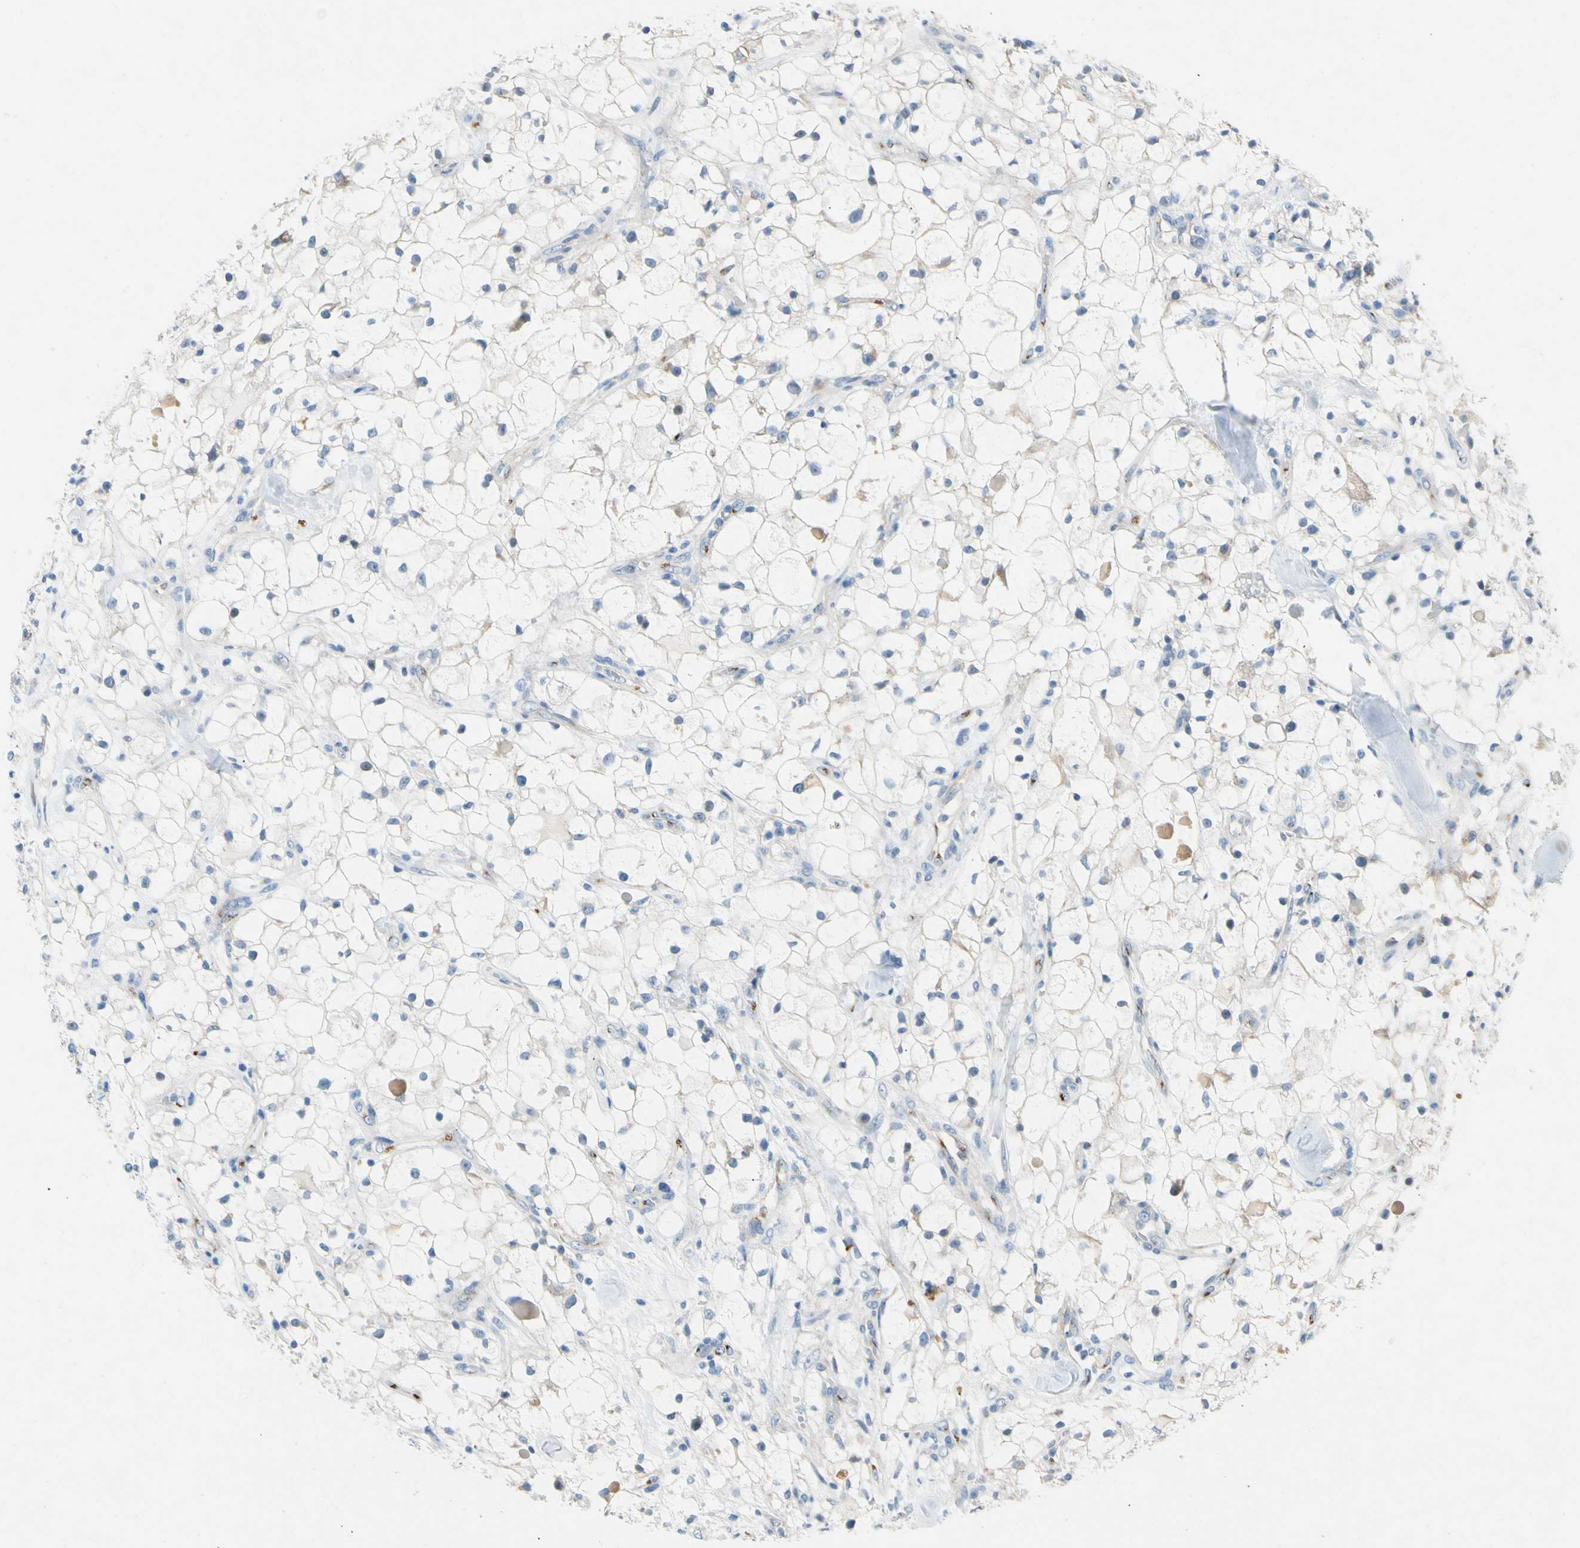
{"staining": {"intensity": "negative", "quantity": "none", "location": "none"}, "tissue": "renal cancer", "cell_type": "Tumor cells", "image_type": "cancer", "snomed": [{"axis": "morphology", "description": "Adenocarcinoma, NOS"}, {"axis": "topography", "description": "Kidney"}], "caption": "Photomicrograph shows no protein staining in tumor cells of renal cancer tissue. (Immunohistochemistry, brightfield microscopy, high magnification).", "gene": "GASK1B", "patient": {"sex": "female", "age": 60}}